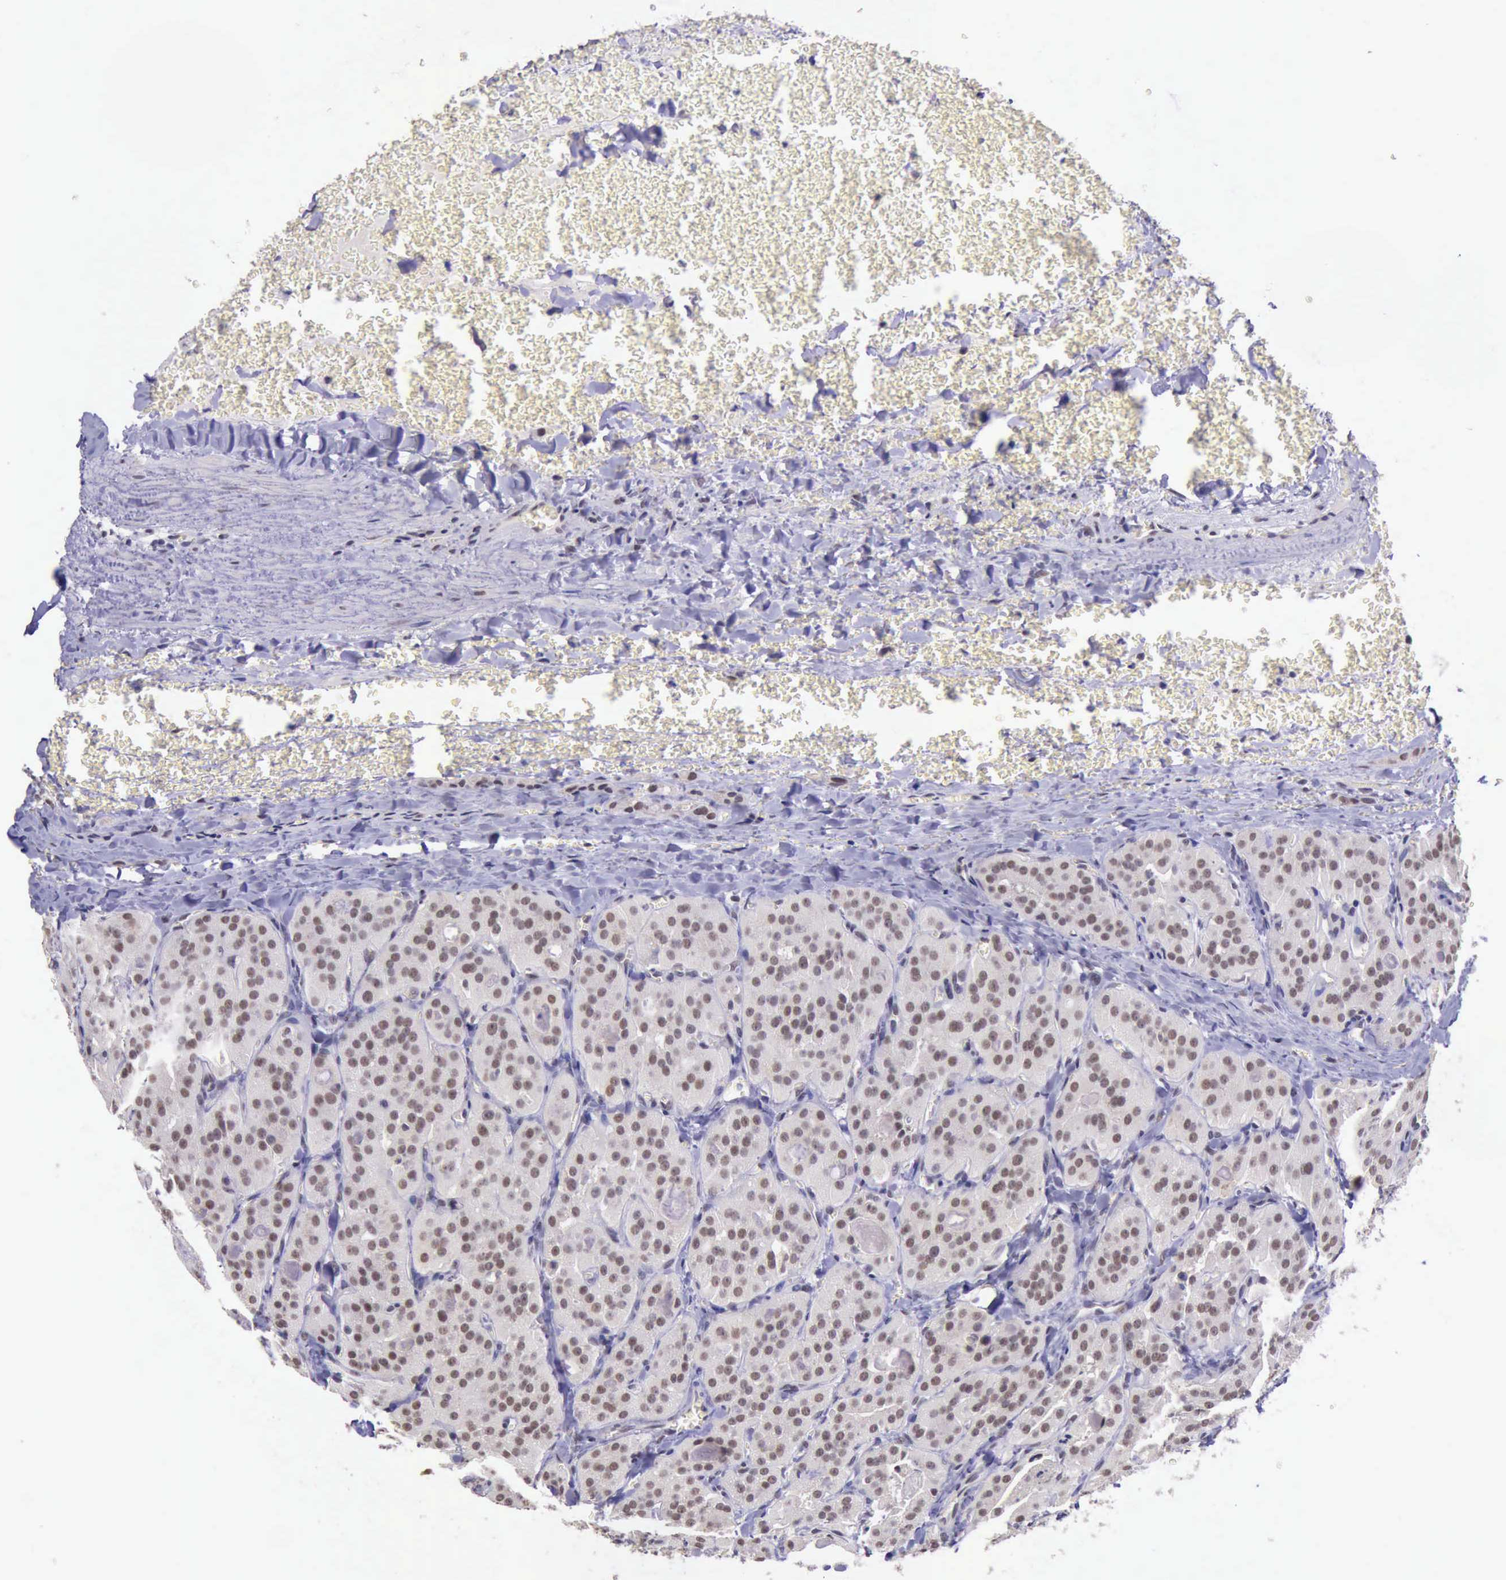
{"staining": {"intensity": "moderate", "quantity": ">75%", "location": "nuclear"}, "tissue": "thyroid cancer", "cell_type": "Tumor cells", "image_type": "cancer", "snomed": [{"axis": "morphology", "description": "Carcinoma, NOS"}, {"axis": "topography", "description": "Thyroid gland"}], "caption": "Thyroid cancer (carcinoma) stained with DAB (3,3'-diaminobenzidine) immunohistochemistry (IHC) exhibits medium levels of moderate nuclear staining in about >75% of tumor cells. Immunohistochemistry (ihc) stains the protein of interest in brown and the nuclei are stained blue.", "gene": "PRPF39", "patient": {"sex": "male", "age": 76}}